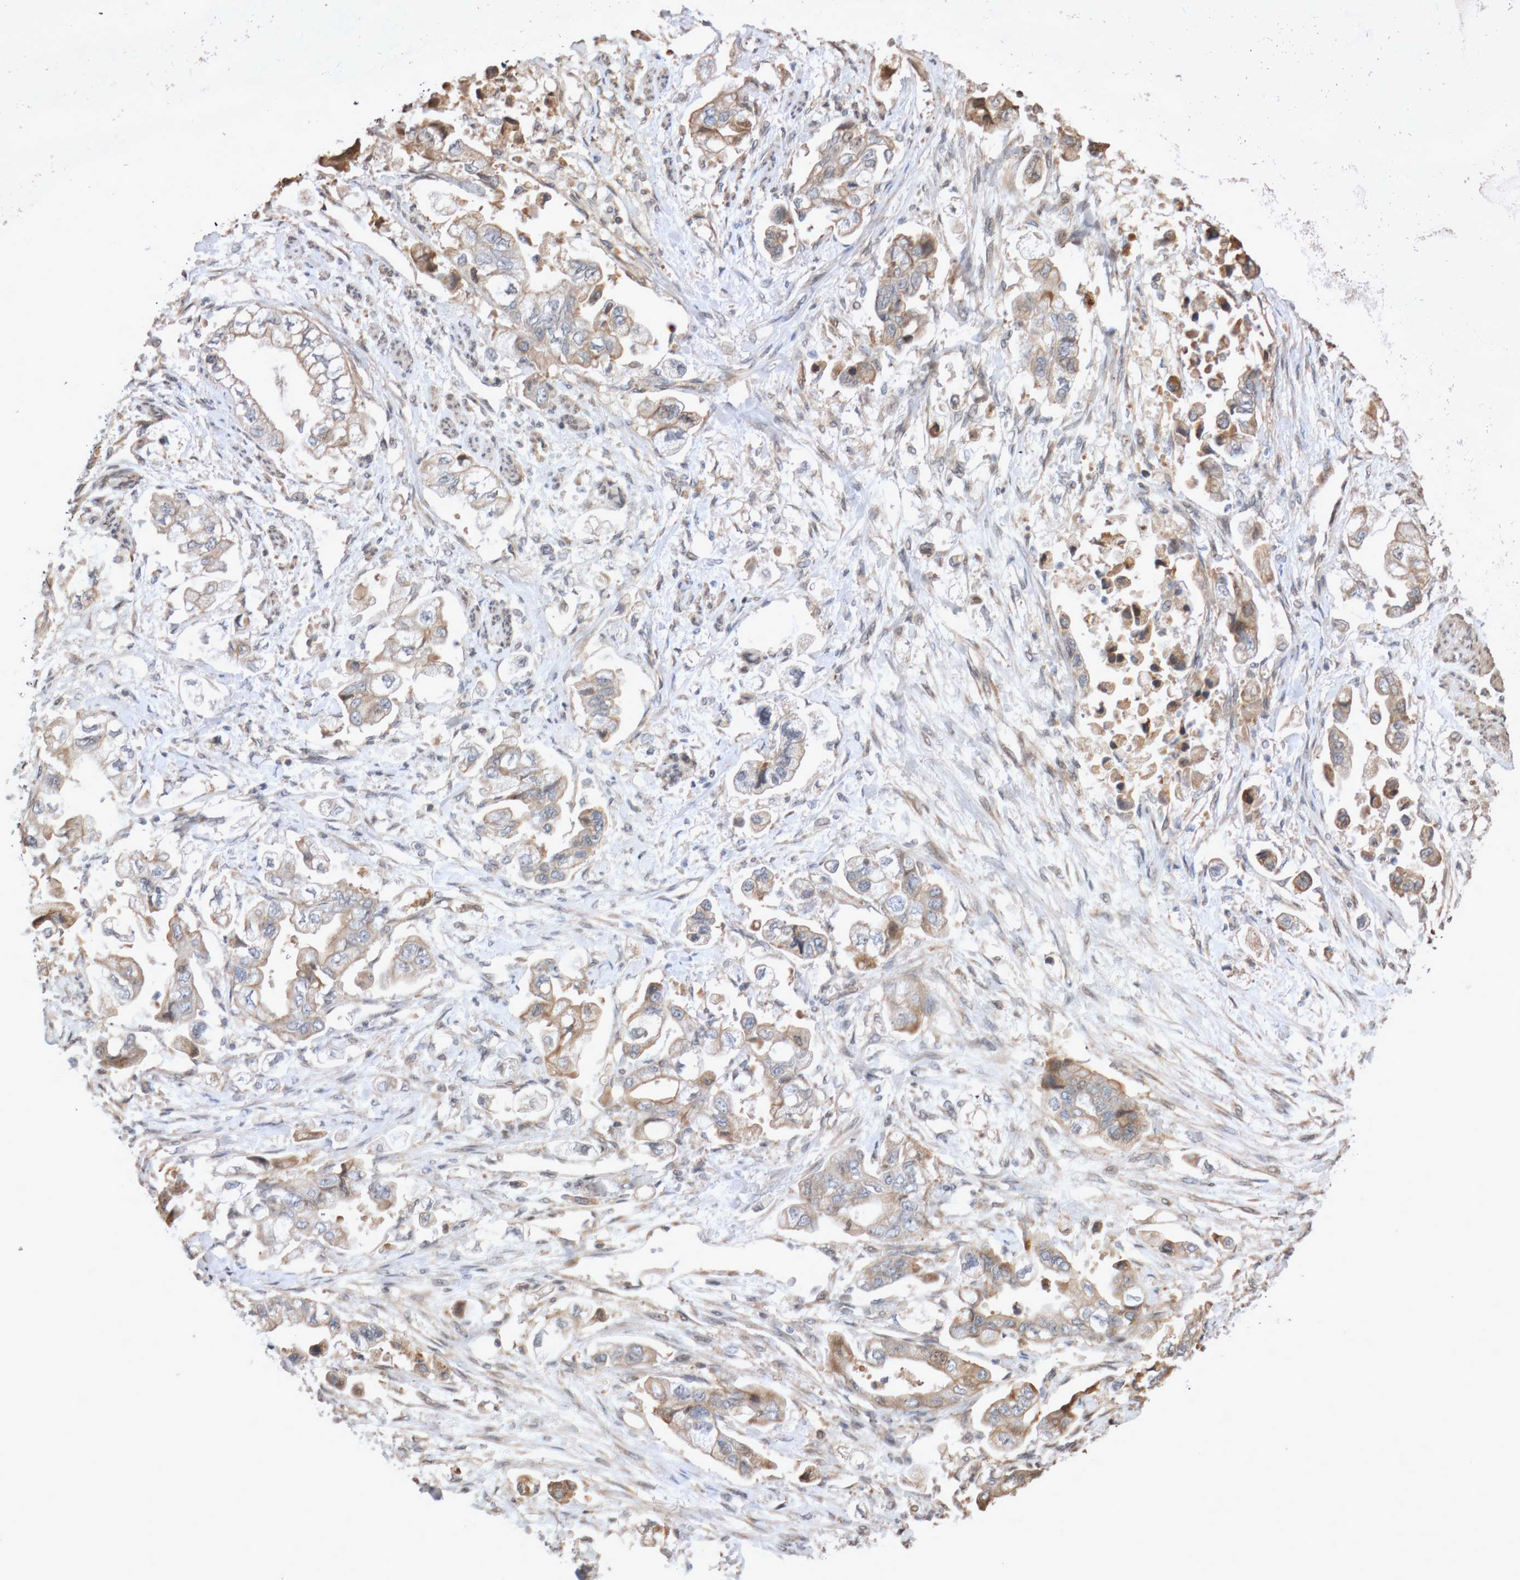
{"staining": {"intensity": "weak", "quantity": ">75%", "location": "cytoplasmic/membranous"}, "tissue": "stomach cancer", "cell_type": "Tumor cells", "image_type": "cancer", "snomed": [{"axis": "morphology", "description": "Adenocarcinoma, NOS"}, {"axis": "topography", "description": "Stomach"}], "caption": "Stomach cancer (adenocarcinoma) tissue reveals weak cytoplasmic/membranous expression in about >75% of tumor cells", "gene": "DPH7", "patient": {"sex": "male", "age": 62}}